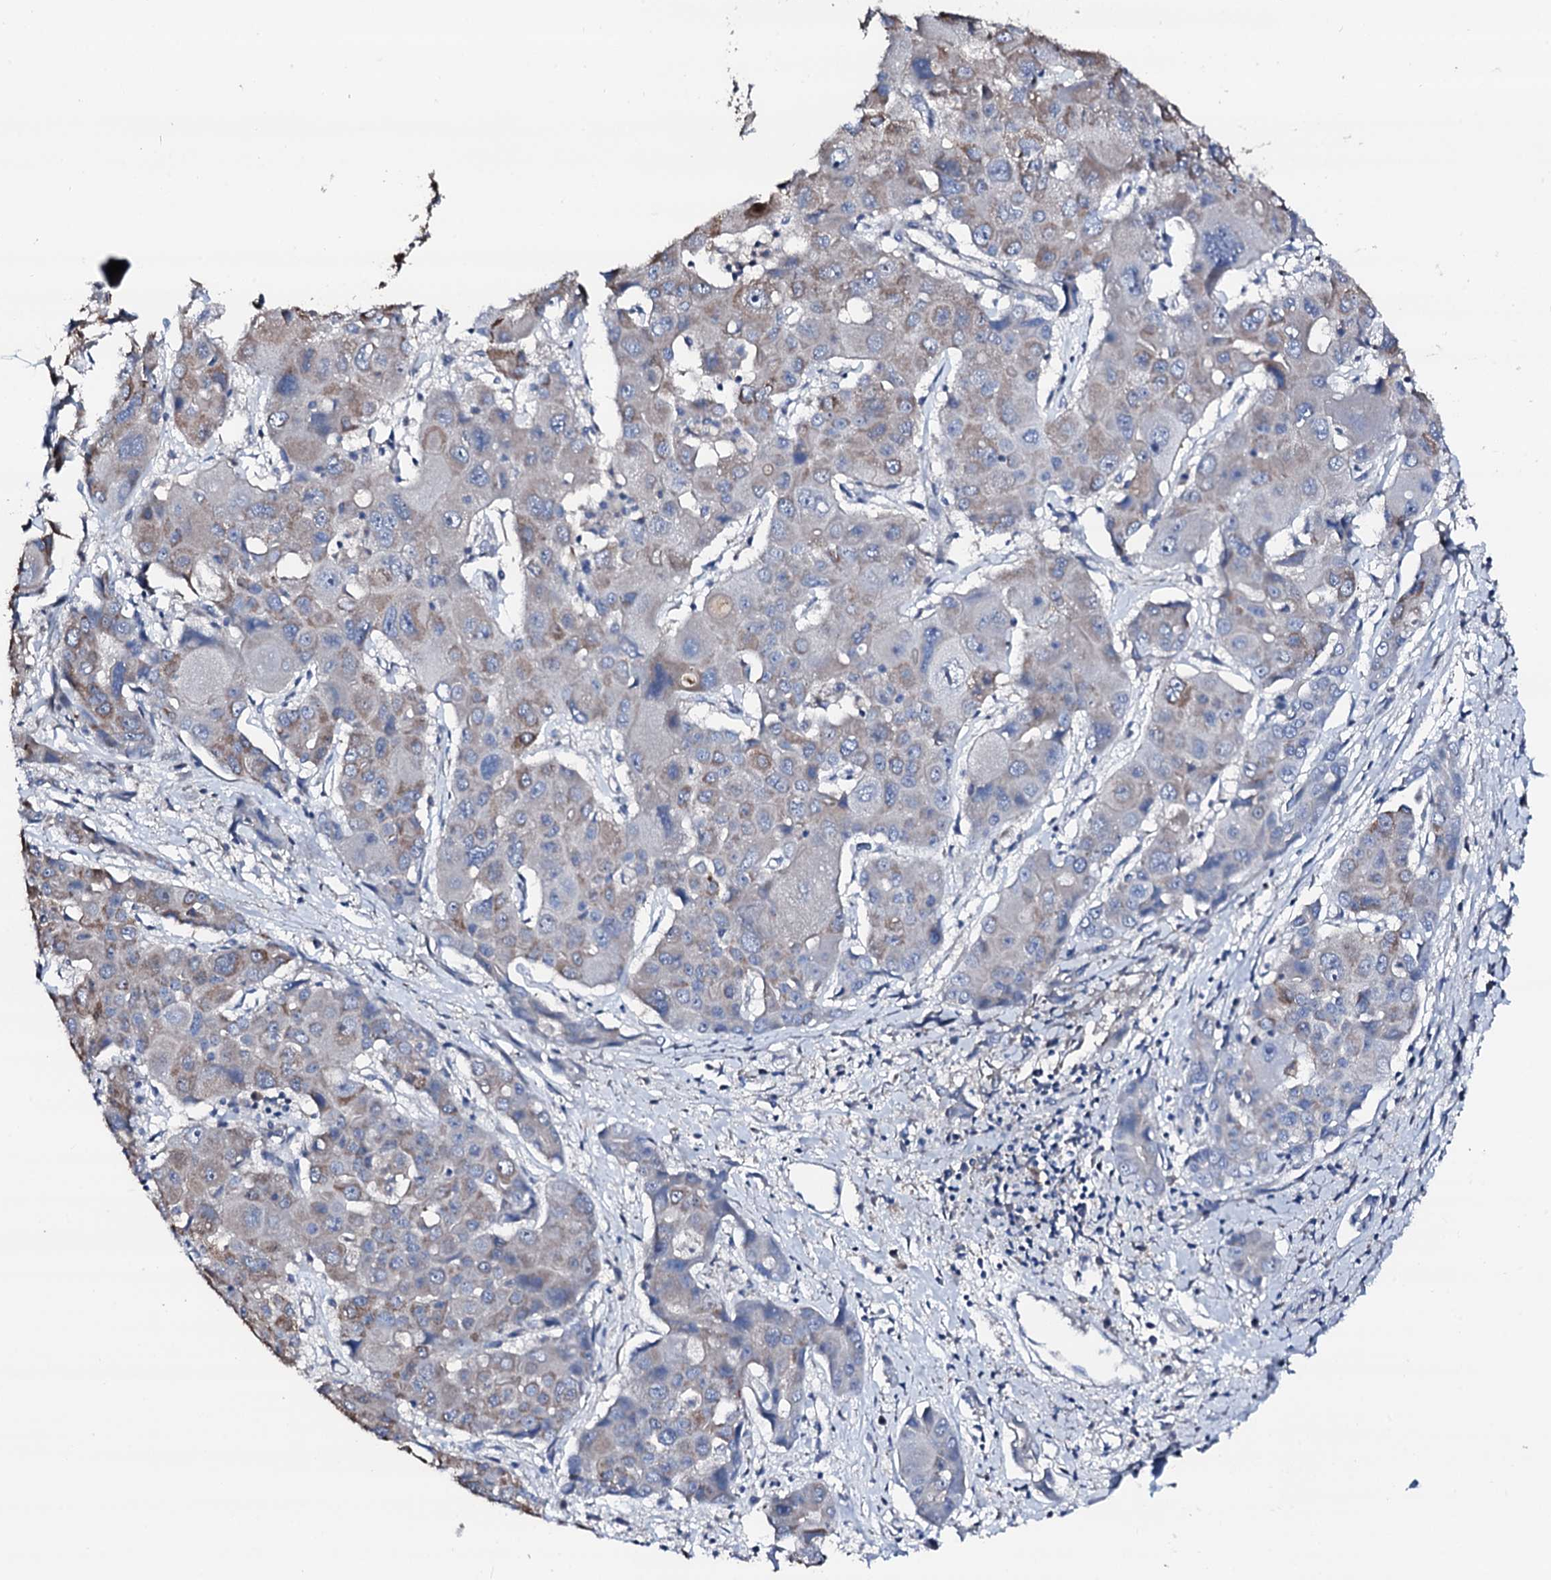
{"staining": {"intensity": "weak", "quantity": "<25%", "location": "cytoplasmic/membranous"}, "tissue": "liver cancer", "cell_type": "Tumor cells", "image_type": "cancer", "snomed": [{"axis": "morphology", "description": "Cholangiocarcinoma"}, {"axis": "topography", "description": "Liver"}], "caption": "A micrograph of human liver cholangiocarcinoma is negative for staining in tumor cells. The staining is performed using DAB brown chromogen with nuclei counter-stained in using hematoxylin.", "gene": "TRAFD1", "patient": {"sex": "male", "age": 67}}